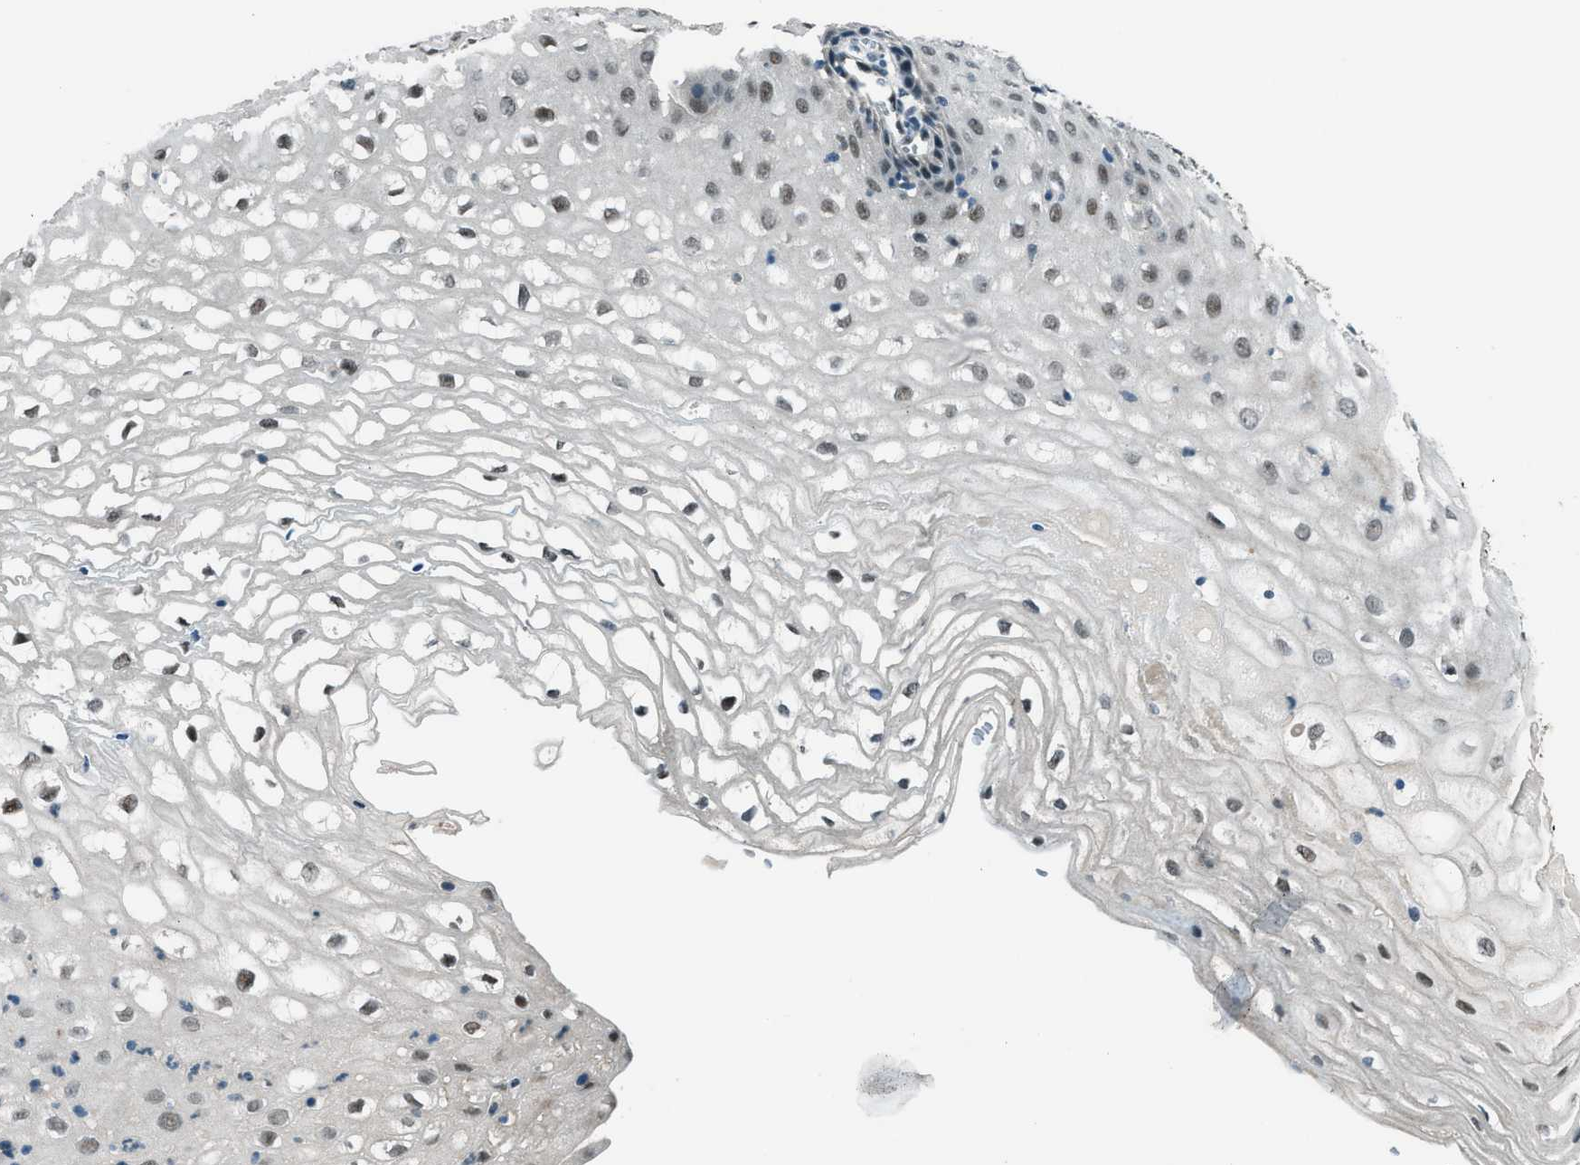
{"staining": {"intensity": "weak", "quantity": "<25%", "location": "nuclear"}, "tissue": "cervical cancer", "cell_type": "Tumor cells", "image_type": "cancer", "snomed": [{"axis": "morphology", "description": "Squamous cell carcinoma, NOS"}, {"axis": "topography", "description": "Cervix"}], "caption": "The immunohistochemistry photomicrograph has no significant staining in tumor cells of cervical squamous cell carcinoma tissue. (Brightfield microscopy of DAB immunohistochemistry at high magnification).", "gene": "NPEPL1", "patient": {"sex": "female", "age": 32}}